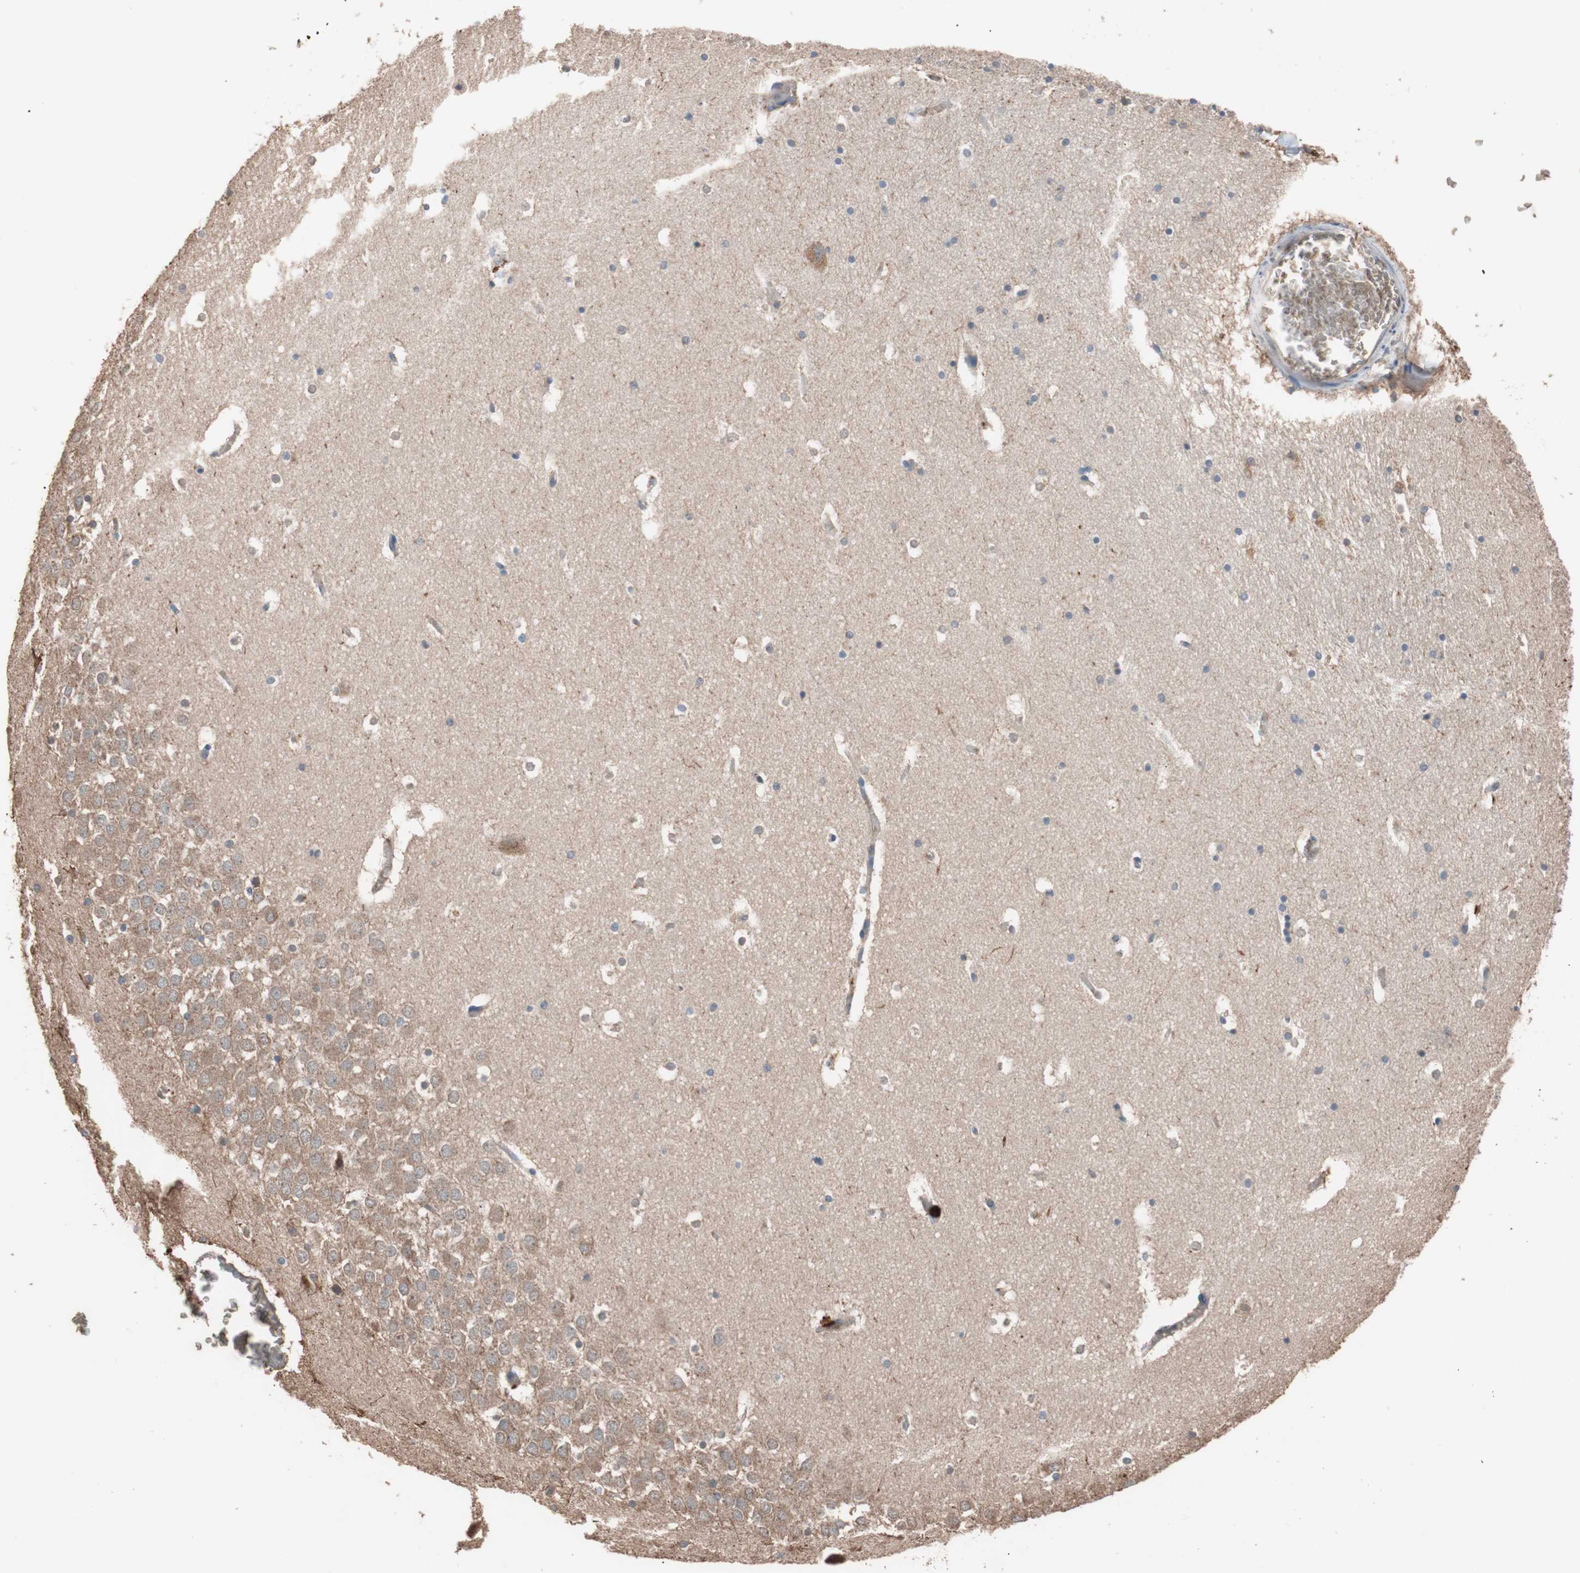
{"staining": {"intensity": "weak", "quantity": "25%-75%", "location": "cytoplasmic/membranous"}, "tissue": "hippocampus", "cell_type": "Glial cells", "image_type": "normal", "snomed": [{"axis": "morphology", "description": "Normal tissue, NOS"}, {"axis": "topography", "description": "Hippocampus"}], "caption": "Protein expression analysis of normal human hippocampus reveals weak cytoplasmic/membranous positivity in about 25%-75% of glial cells. (Brightfield microscopy of DAB IHC at high magnification).", "gene": "GLYCTK", "patient": {"sex": "male", "age": 45}}